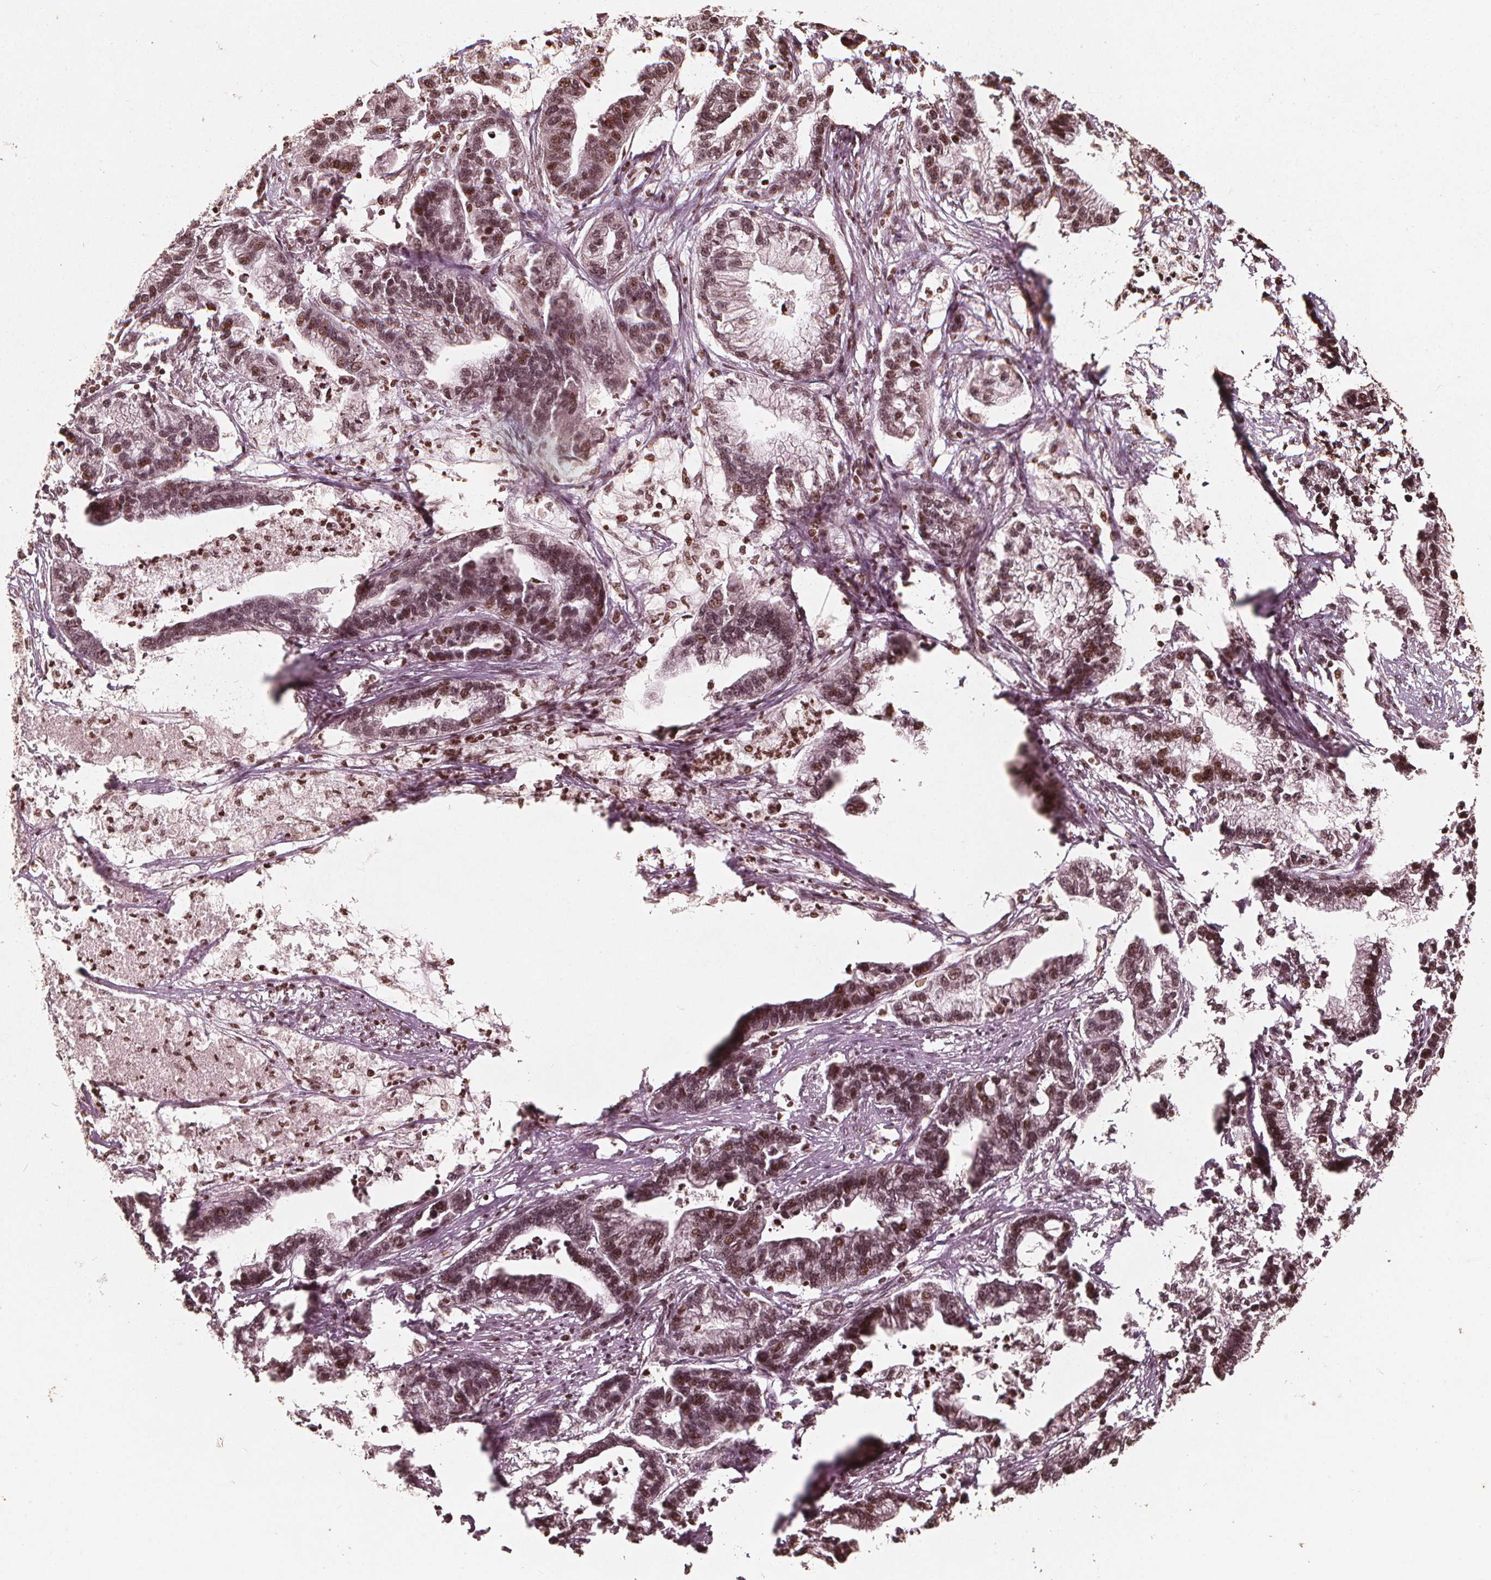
{"staining": {"intensity": "weak", "quantity": ">75%", "location": "nuclear"}, "tissue": "stomach cancer", "cell_type": "Tumor cells", "image_type": "cancer", "snomed": [{"axis": "morphology", "description": "Adenocarcinoma, NOS"}, {"axis": "topography", "description": "Stomach"}], "caption": "DAB (3,3'-diaminobenzidine) immunohistochemical staining of stomach cancer exhibits weak nuclear protein positivity in about >75% of tumor cells.", "gene": "H3C14", "patient": {"sex": "male", "age": 83}}